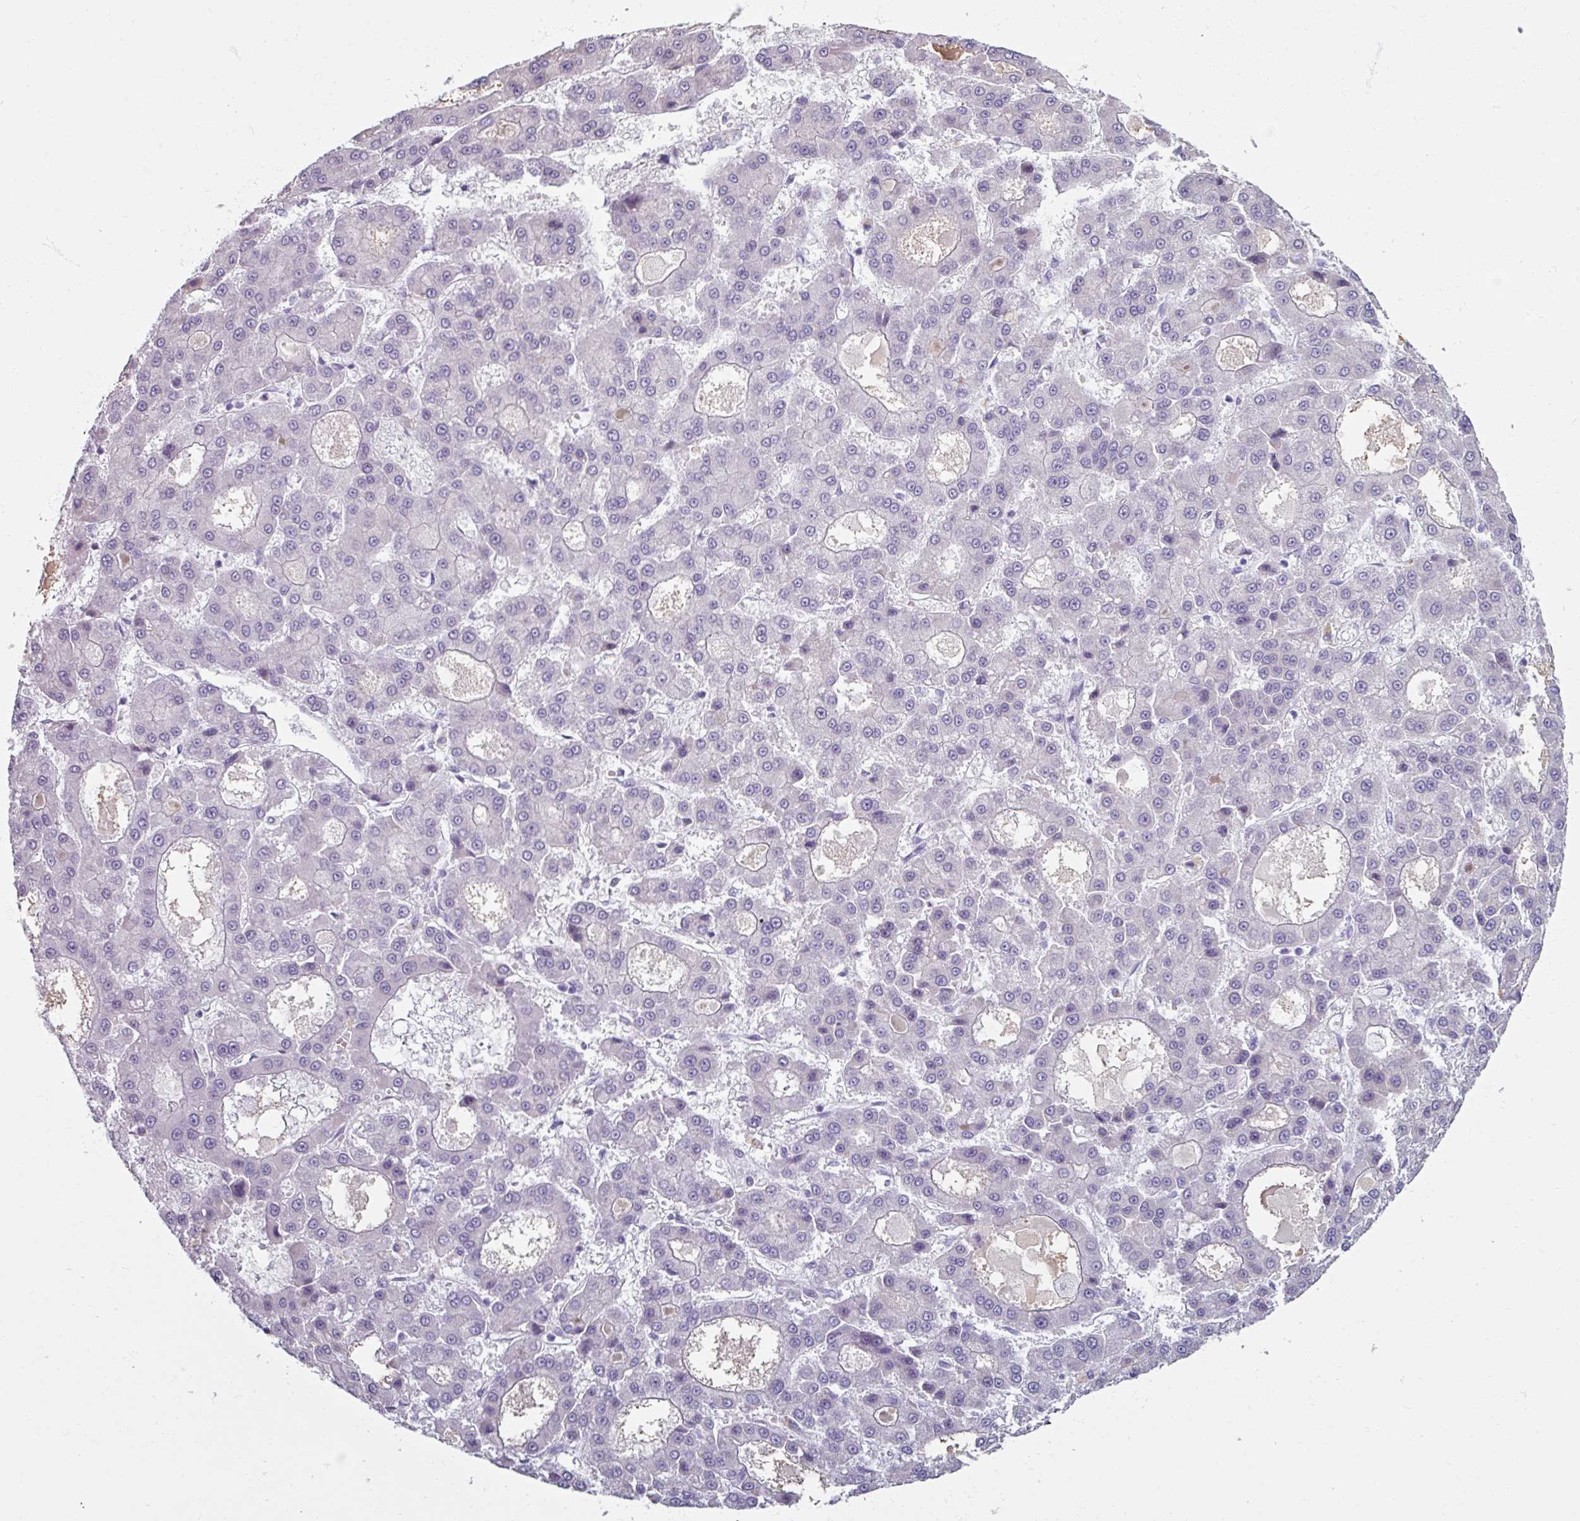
{"staining": {"intensity": "negative", "quantity": "none", "location": "none"}, "tissue": "liver cancer", "cell_type": "Tumor cells", "image_type": "cancer", "snomed": [{"axis": "morphology", "description": "Carcinoma, Hepatocellular, NOS"}, {"axis": "topography", "description": "Liver"}], "caption": "An image of hepatocellular carcinoma (liver) stained for a protein reveals no brown staining in tumor cells. (DAB immunohistochemistry (IHC) with hematoxylin counter stain).", "gene": "SPESP1", "patient": {"sex": "male", "age": 70}}